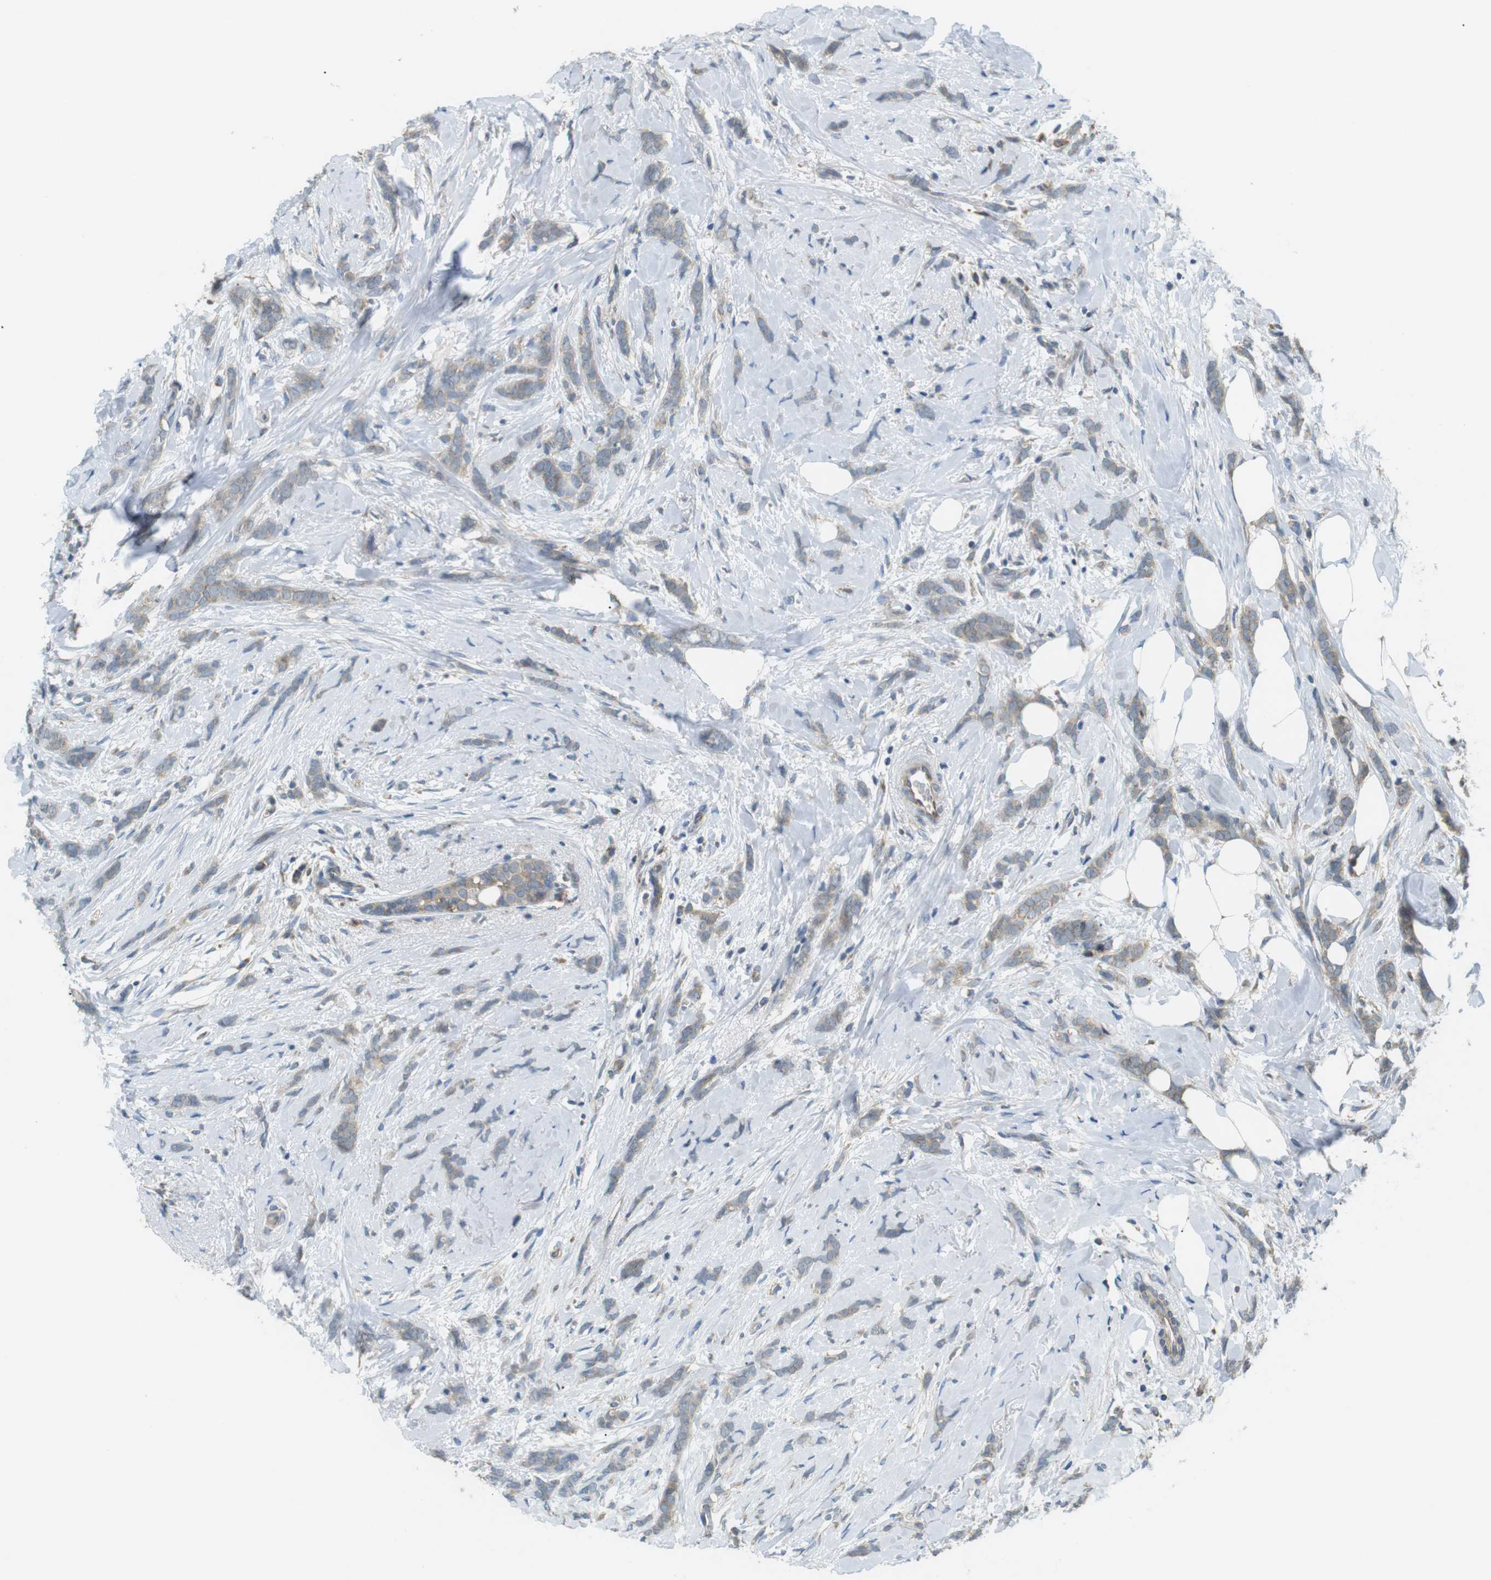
{"staining": {"intensity": "weak", "quantity": ">75%", "location": "cytoplasmic/membranous"}, "tissue": "breast cancer", "cell_type": "Tumor cells", "image_type": "cancer", "snomed": [{"axis": "morphology", "description": "Lobular carcinoma, in situ"}, {"axis": "morphology", "description": "Lobular carcinoma"}, {"axis": "topography", "description": "Breast"}], "caption": "Immunohistochemistry image of breast cancer (lobular carcinoma in situ) stained for a protein (brown), which exhibits low levels of weak cytoplasmic/membranous positivity in approximately >75% of tumor cells.", "gene": "BACE1", "patient": {"sex": "female", "age": 41}}